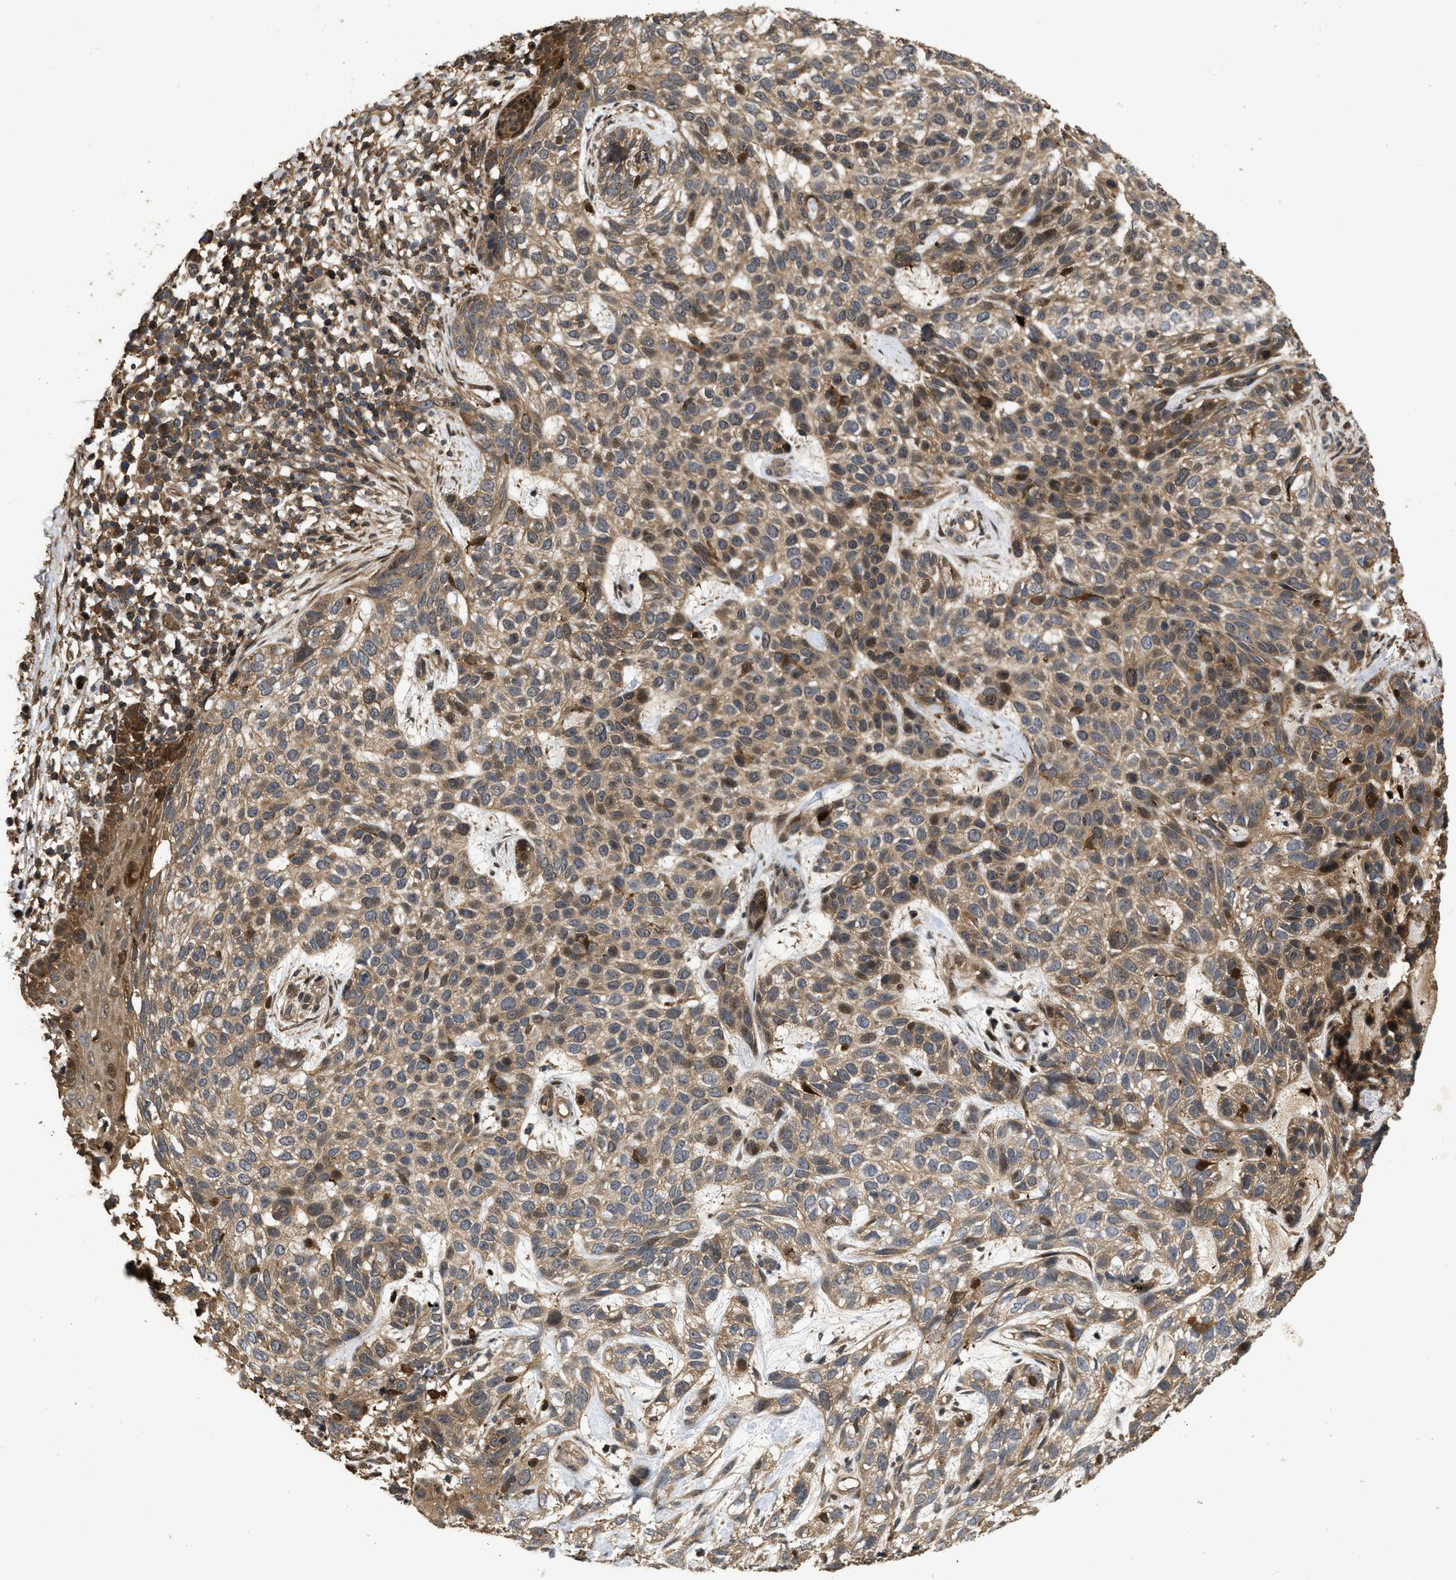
{"staining": {"intensity": "weak", "quantity": ">75%", "location": "cytoplasmic/membranous,nuclear"}, "tissue": "skin cancer", "cell_type": "Tumor cells", "image_type": "cancer", "snomed": [{"axis": "morphology", "description": "Normal tissue, NOS"}, {"axis": "morphology", "description": "Basal cell carcinoma"}, {"axis": "topography", "description": "Skin"}], "caption": "This is a histology image of immunohistochemistry (IHC) staining of basal cell carcinoma (skin), which shows weak expression in the cytoplasmic/membranous and nuclear of tumor cells.", "gene": "CBR3", "patient": {"sex": "male", "age": 79}}